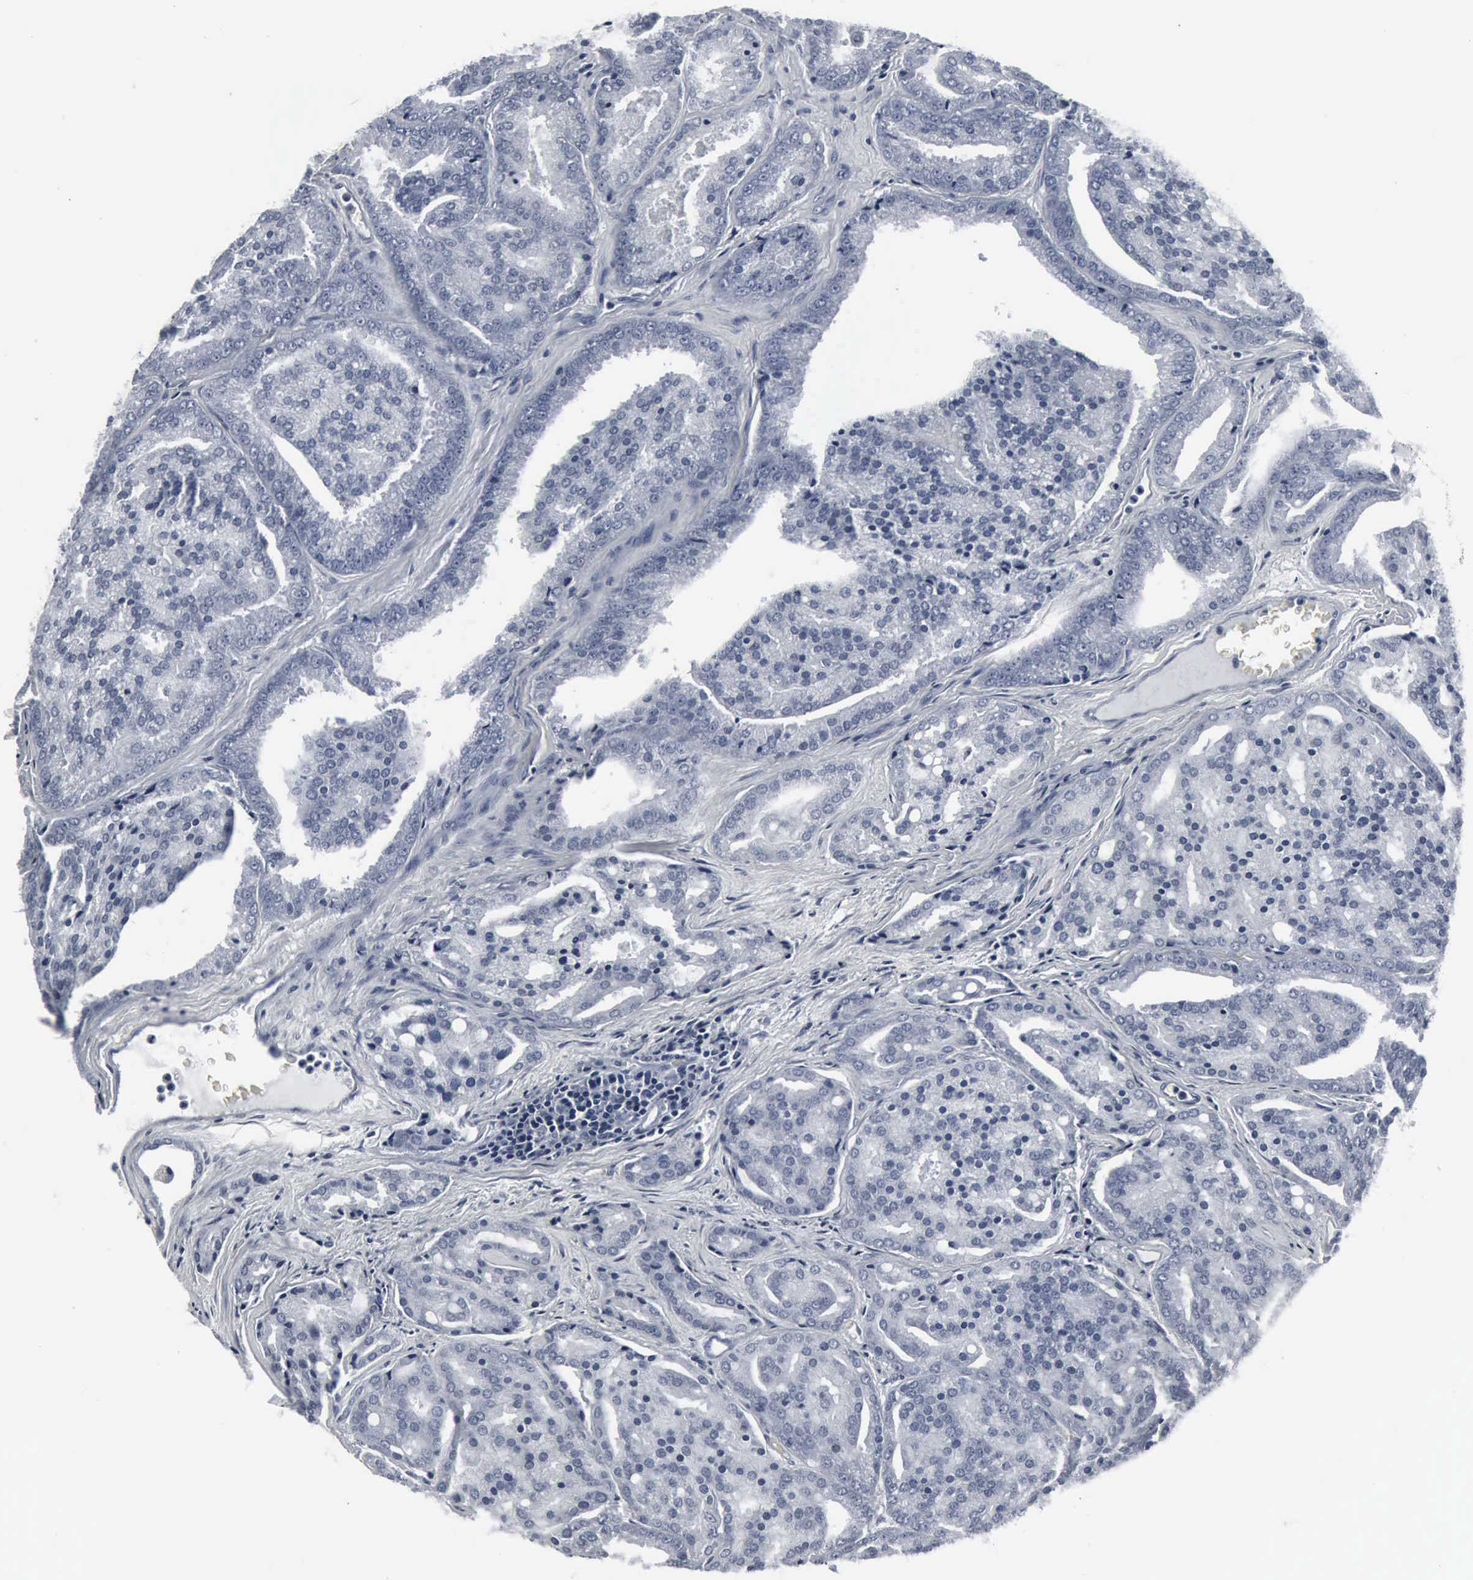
{"staining": {"intensity": "negative", "quantity": "none", "location": "none"}, "tissue": "prostate cancer", "cell_type": "Tumor cells", "image_type": "cancer", "snomed": [{"axis": "morphology", "description": "Adenocarcinoma, High grade"}, {"axis": "topography", "description": "Prostate"}], "caption": "The photomicrograph shows no staining of tumor cells in adenocarcinoma (high-grade) (prostate).", "gene": "SNAP25", "patient": {"sex": "male", "age": 64}}